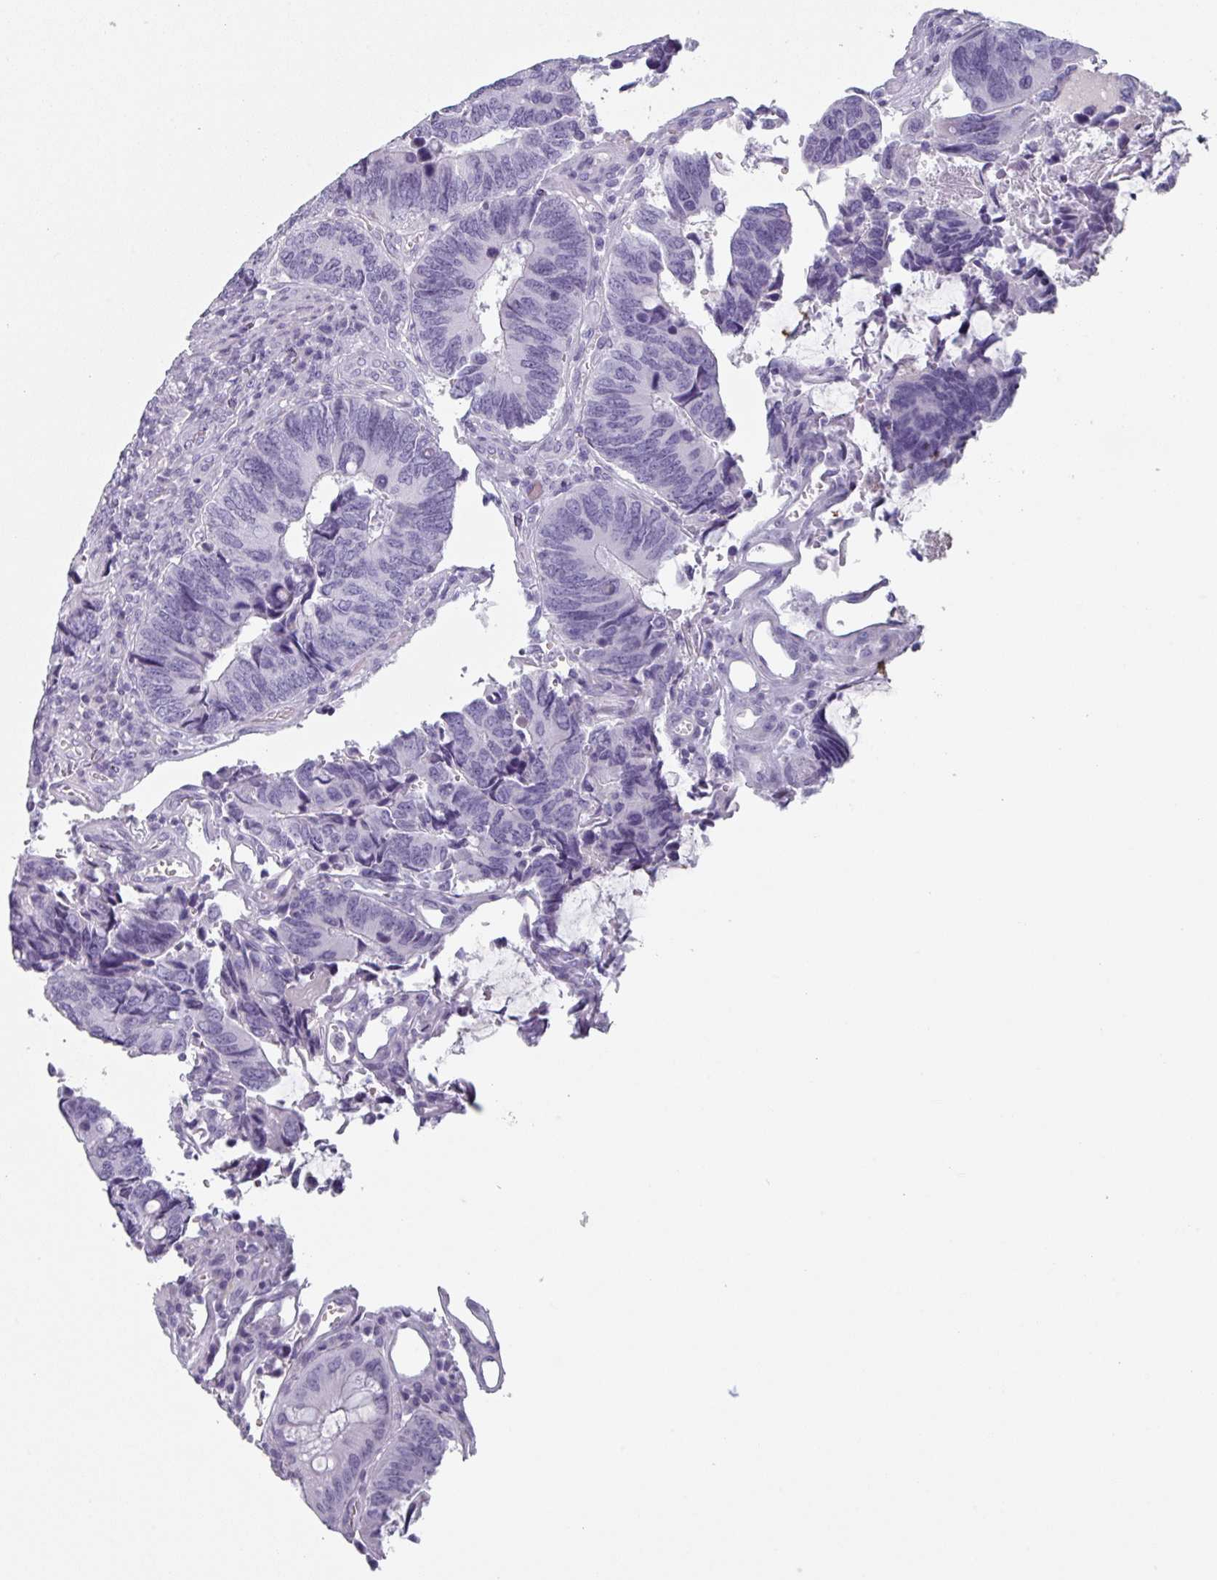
{"staining": {"intensity": "negative", "quantity": "none", "location": "none"}, "tissue": "colorectal cancer", "cell_type": "Tumor cells", "image_type": "cancer", "snomed": [{"axis": "morphology", "description": "Adenocarcinoma, NOS"}, {"axis": "topography", "description": "Colon"}], "caption": "A photomicrograph of human adenocarcinoma (colorectal) is negative for staining in tumor cells.", "gene": "SLC35G2", "patient": {"sex": "male", "age": 87}}